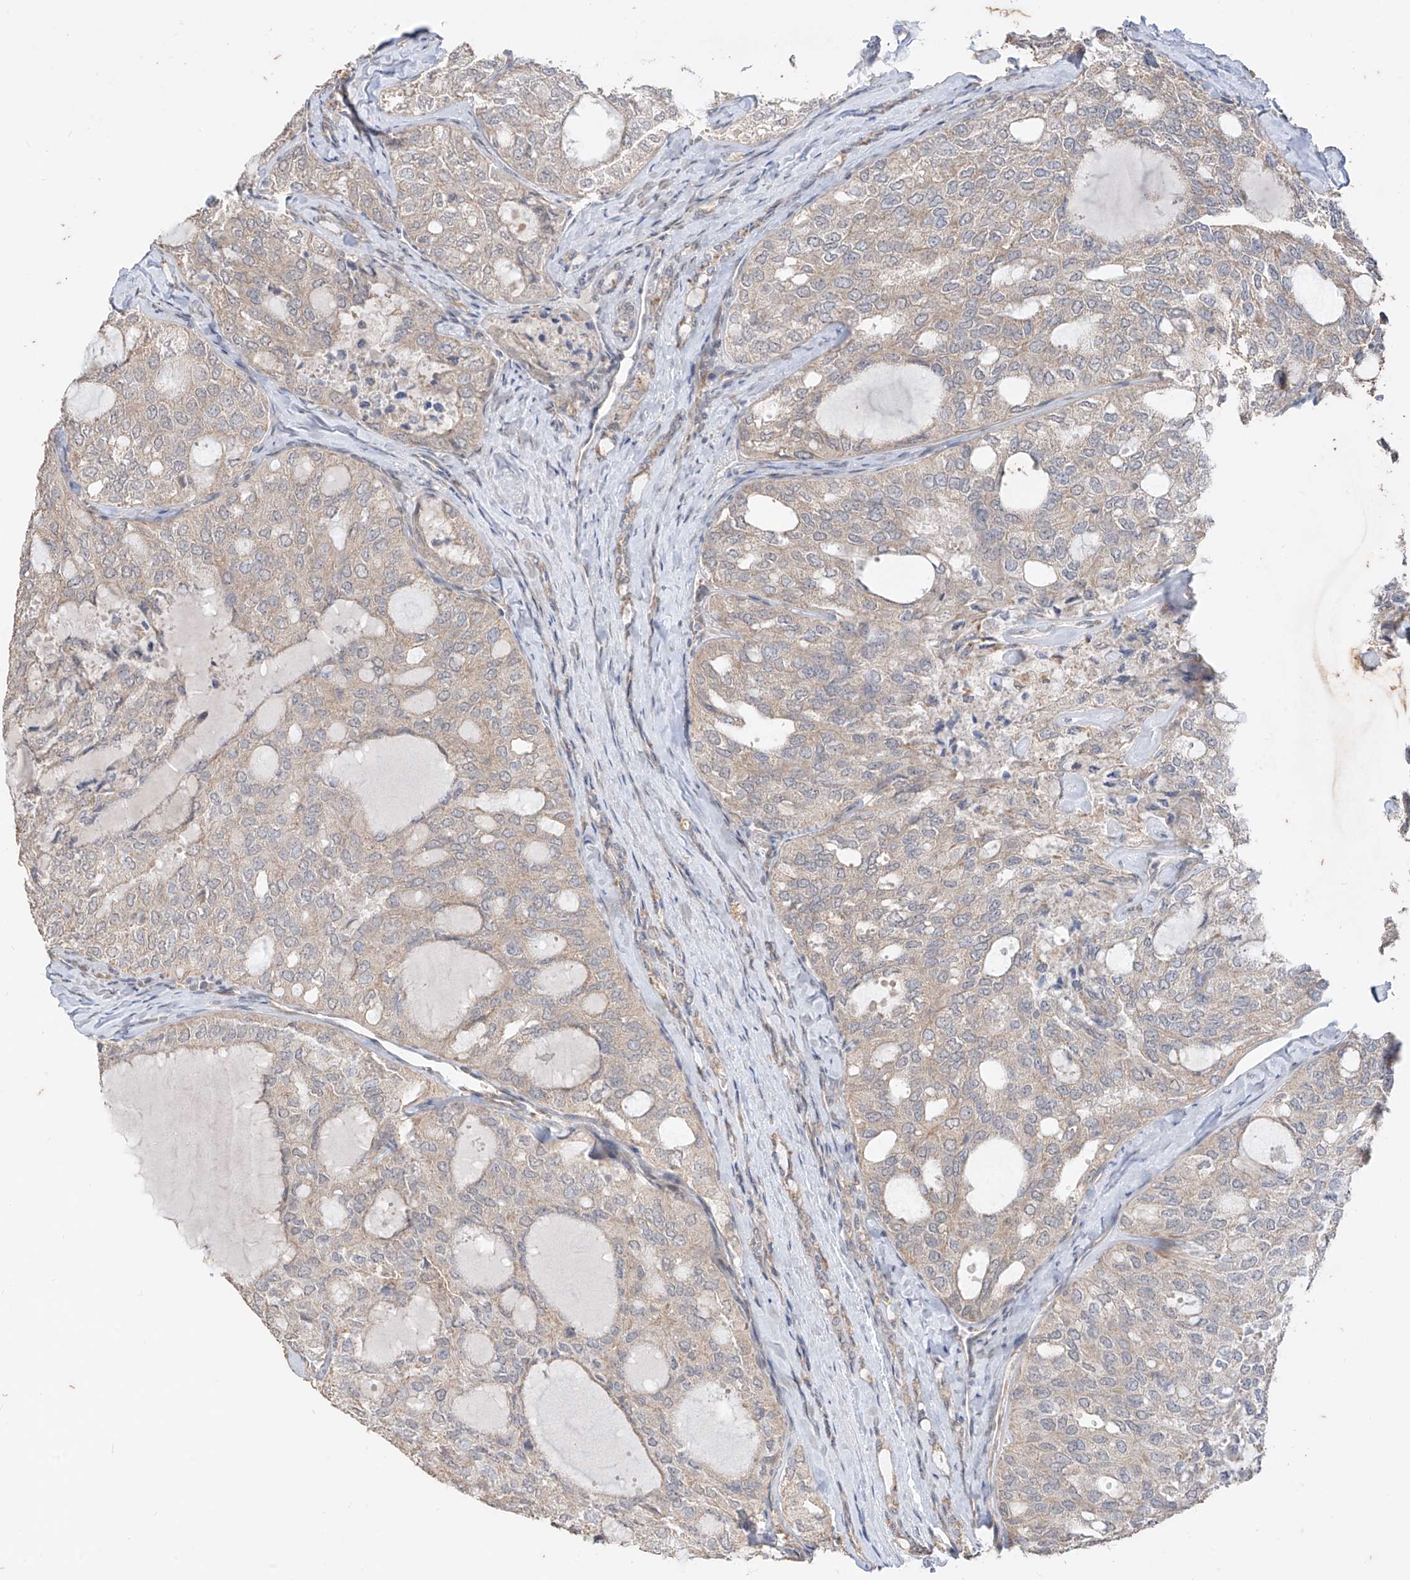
{"staining": {"intensity": "weak", "quantity": "25%-75%", "location": "cytoplasmic/membranous"}, "tissue": "thyroid cancer", "cell_type": "Tumor cells", "image_type": "cancer", "snomed": [{"axis": "morphology", "description": "Follicular adenoma carcinoma, NOS"}, {"axis": "topography", "description": "Thyroid gland"}], "caption": "This image reveals thyroid follicular adenoma carcinoma stained with immunohistochemistry to label a protein in brown. The cytoplasmic/membranous of tumor cells show weak positivity for the protein. Nuclei are counter-stained blue.", "gene": "MTUS2", "patient": {"sex": "male", "age": 75}}